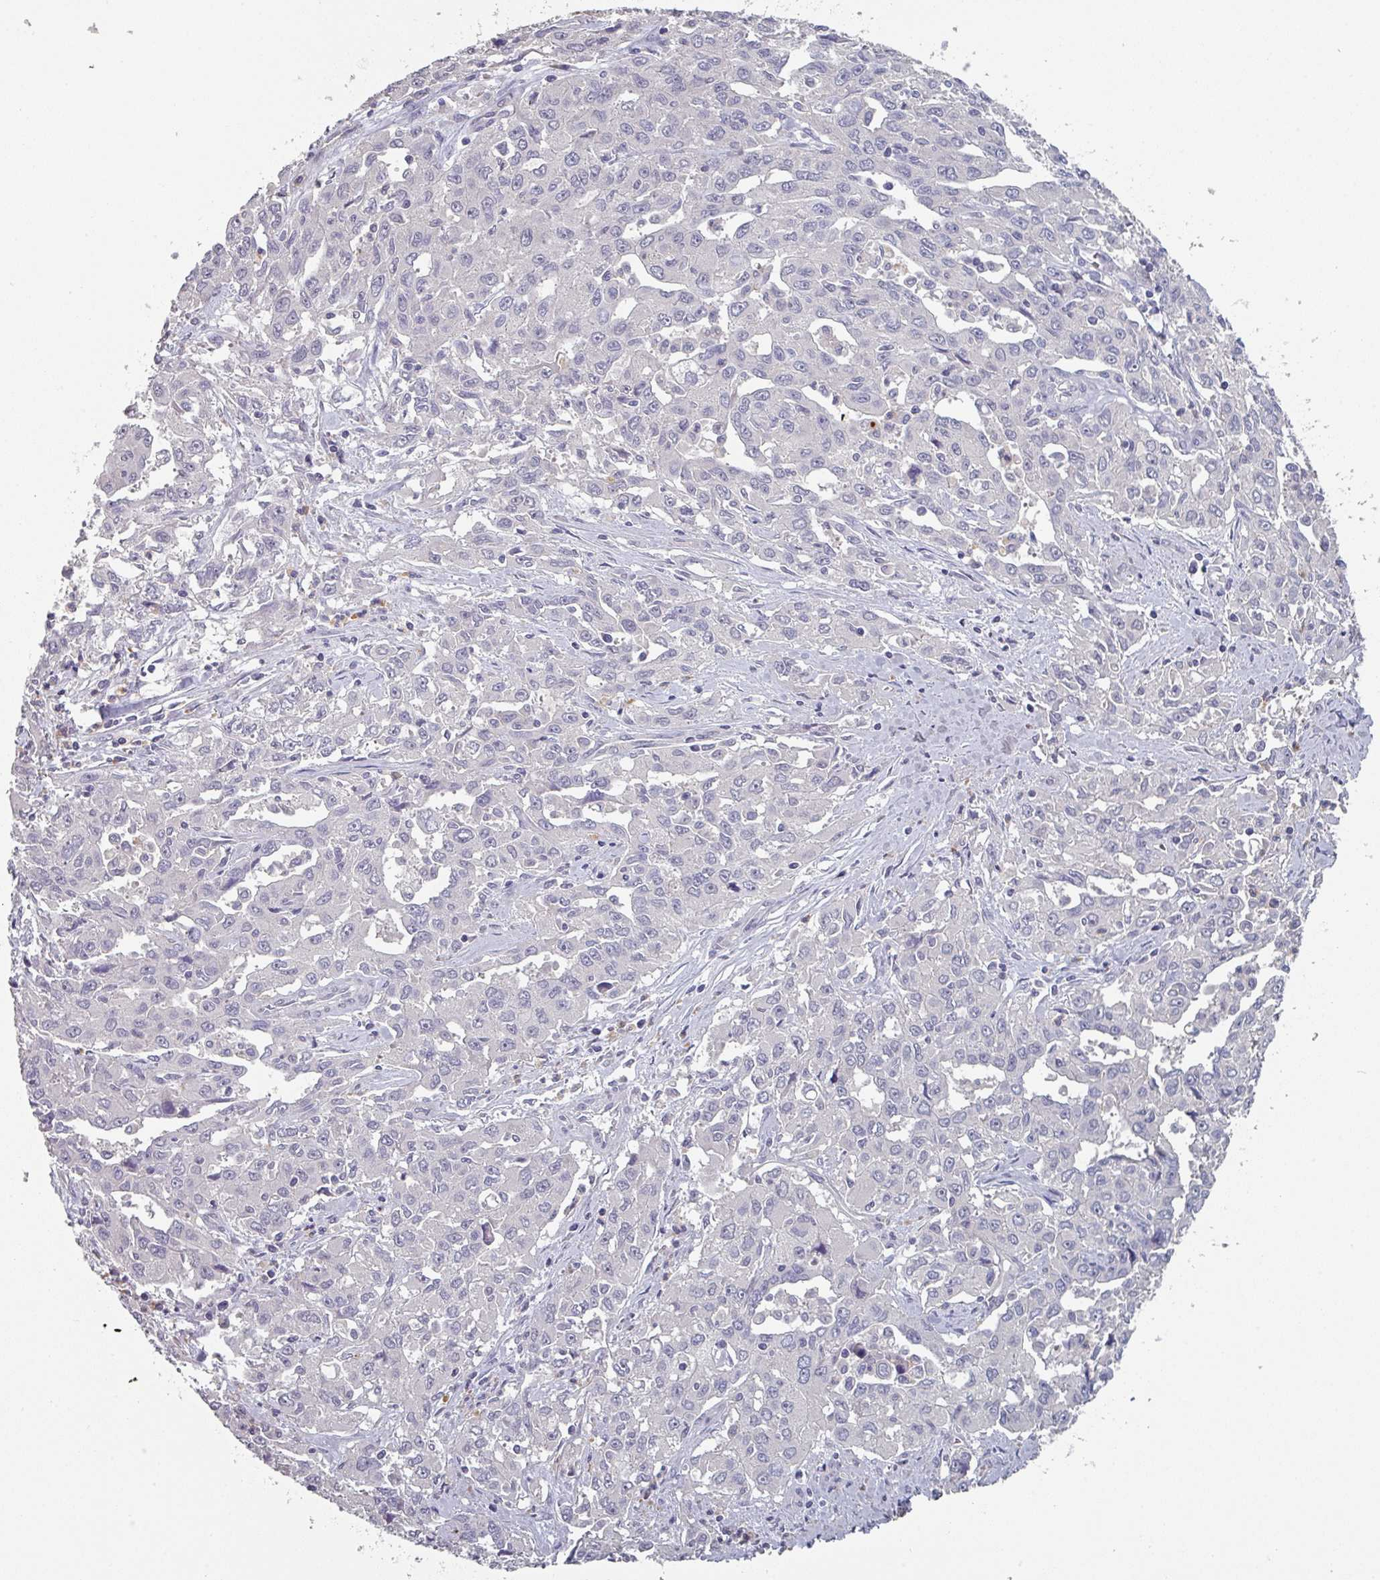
{"staining": {"intensity": "negative", "quantity": "none", "location": "none"}, "tissue": "liver cancer", "cell_type": "Tumor cells", "image_type": "cancer", "snomed": [{"axis": "morphology", "description": "Carcinoma, Hepatocellular, NOS"}, {"axis": "topography", "description": "Liver"}], "caption": "Tumor cells are negative for protein expression in human liver cancer (hepatocellular carcinoma).", "gene": "PRAMEF8", "patient": {"sex": "male", "age": 63}}